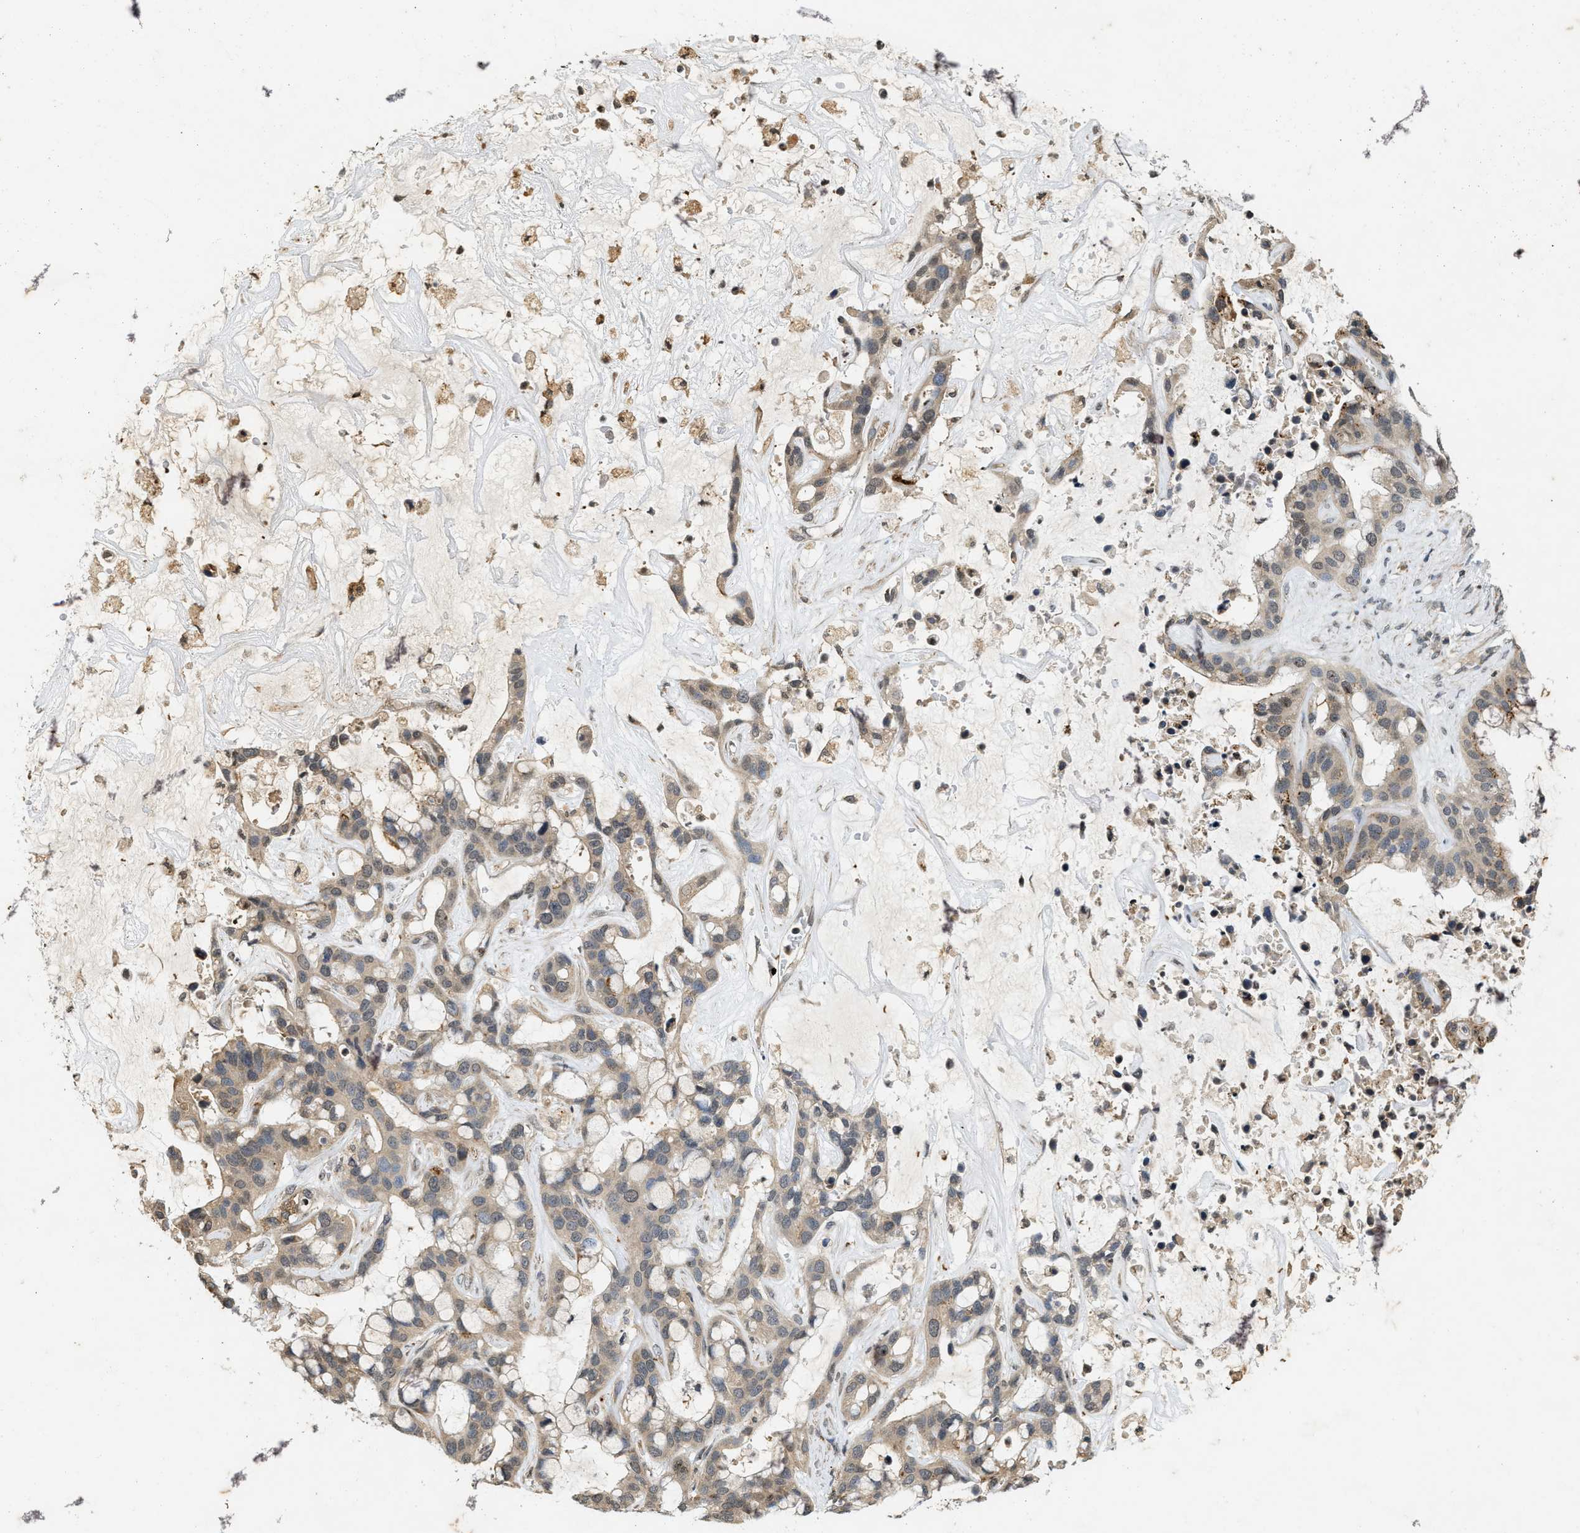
{"staining": {"intensity": "weak", "quantity": "25%-75%", "location": "cytoplasmic/membranous"}, "tissue": "liver cancer", "cell_type": "Tumor cells", "image_type": "cancer", "snomed": [{"axis": "morphology", "description": "Cholangiocarcinoma"}, {"axis": "topography", "description": "Liver"}], "caption": "Human liver cancer (cholangiocarcinoma) stained with a brown dye demonstrates weak cytoplasmic/membranous positive positivity in about 25%-75% of tumor cells.", "gene": "KIF21A", "patient": {"sex": "female", "age": 65}}